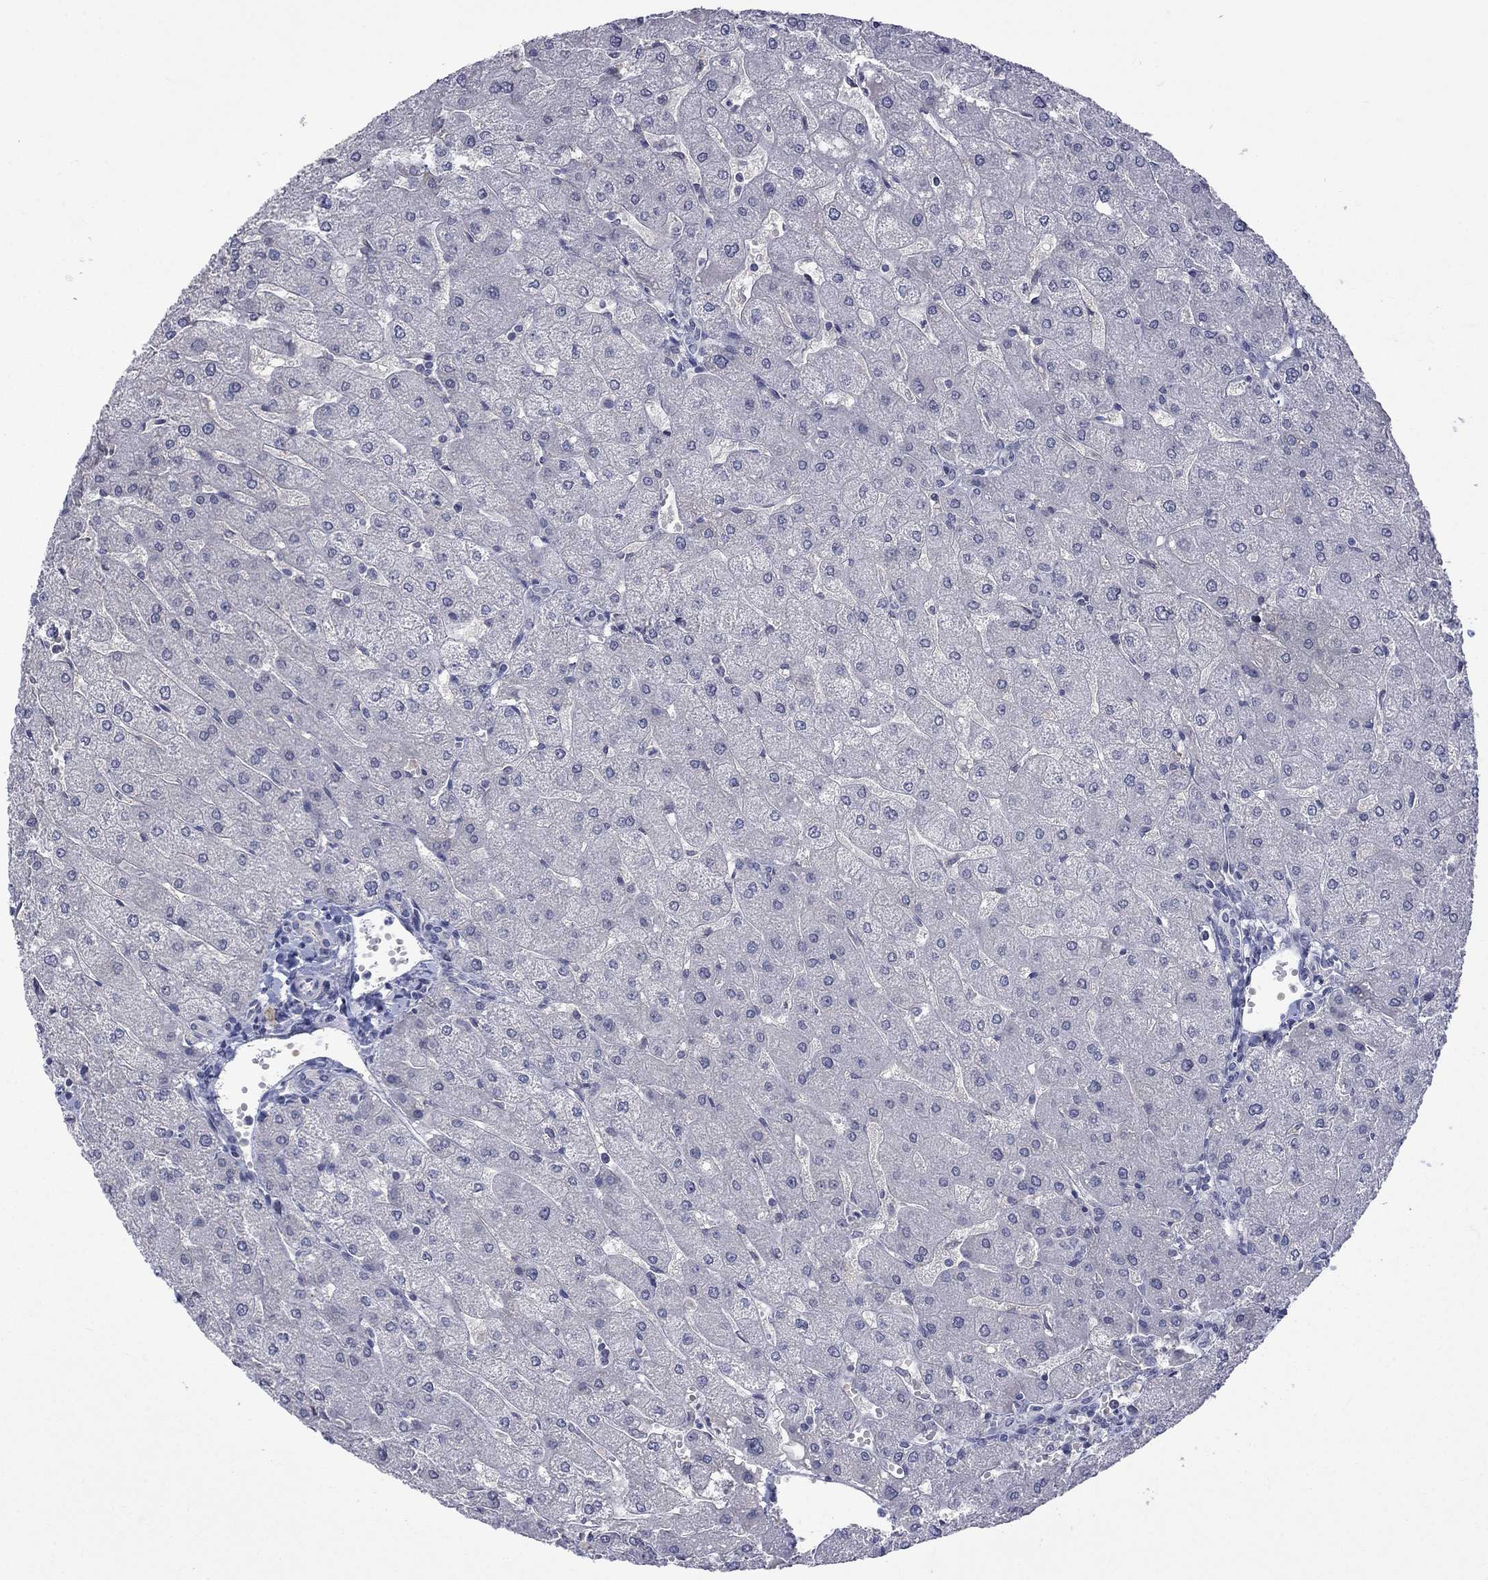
{"staining": {"intensity": "negative", "quantity": "none", "location": "none"}, "tissue": "liver", "cell_type": "Cholangiocytes", "image_type": "normal", "snomed": [{"axis": "morphology", "description": "Normal tissue, NOS"}, {"axis": "topography", "description": "Liver"}], "caption": "The photomicrograph displays no significant staining in cholangiocytes of liver. (Stains: DAB (3,3'-diaminobenzidine) IHC with hematoxylin counter stain, Microscopy: brightfield microscopy at high magnification).", "gene": "NSMF", "patient": {"sex": "male", "age": 67}}